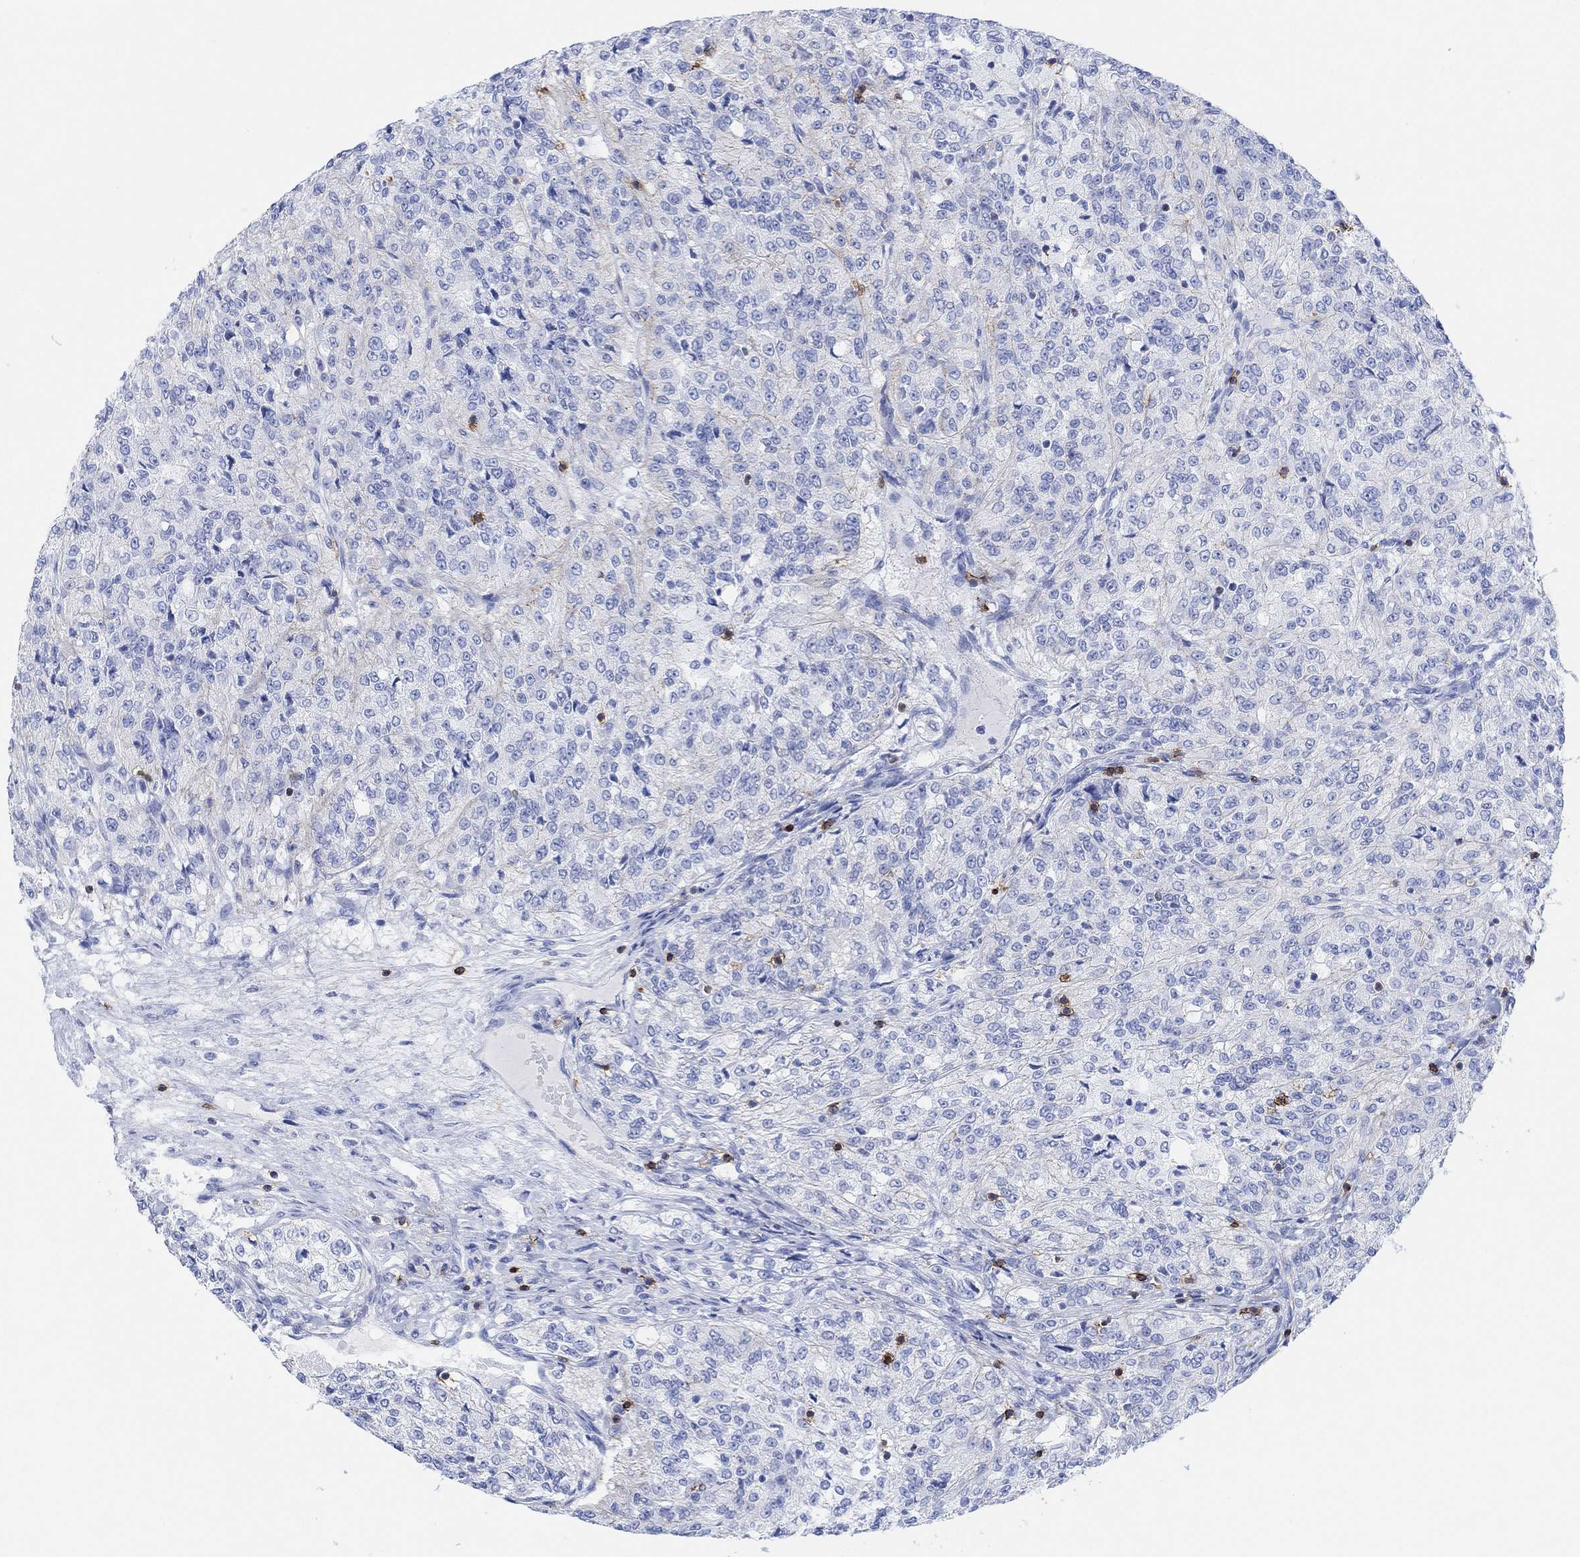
{"staining": {"intensity": "negative", "quantity": "none", "location": "none"}, "tissue": "renal cancer", "cell_type": "Tumor cells", "image_type": "cancer", "snomed": [{"axis": "morphology", "description": "Adenocarcinoma, NOS"}, {"axis": "topography", "description": "Kidney"}], "caption": "IHC image of human adenocarcinoma (renal) stained for a protein (brown), which exhibits no staining in tumor cells. (Immunohistochemistry (ihc), brightfield microscopy, high magnification).", "gene": "GPR65", "patient": {"sex": "female", "age": 63}}